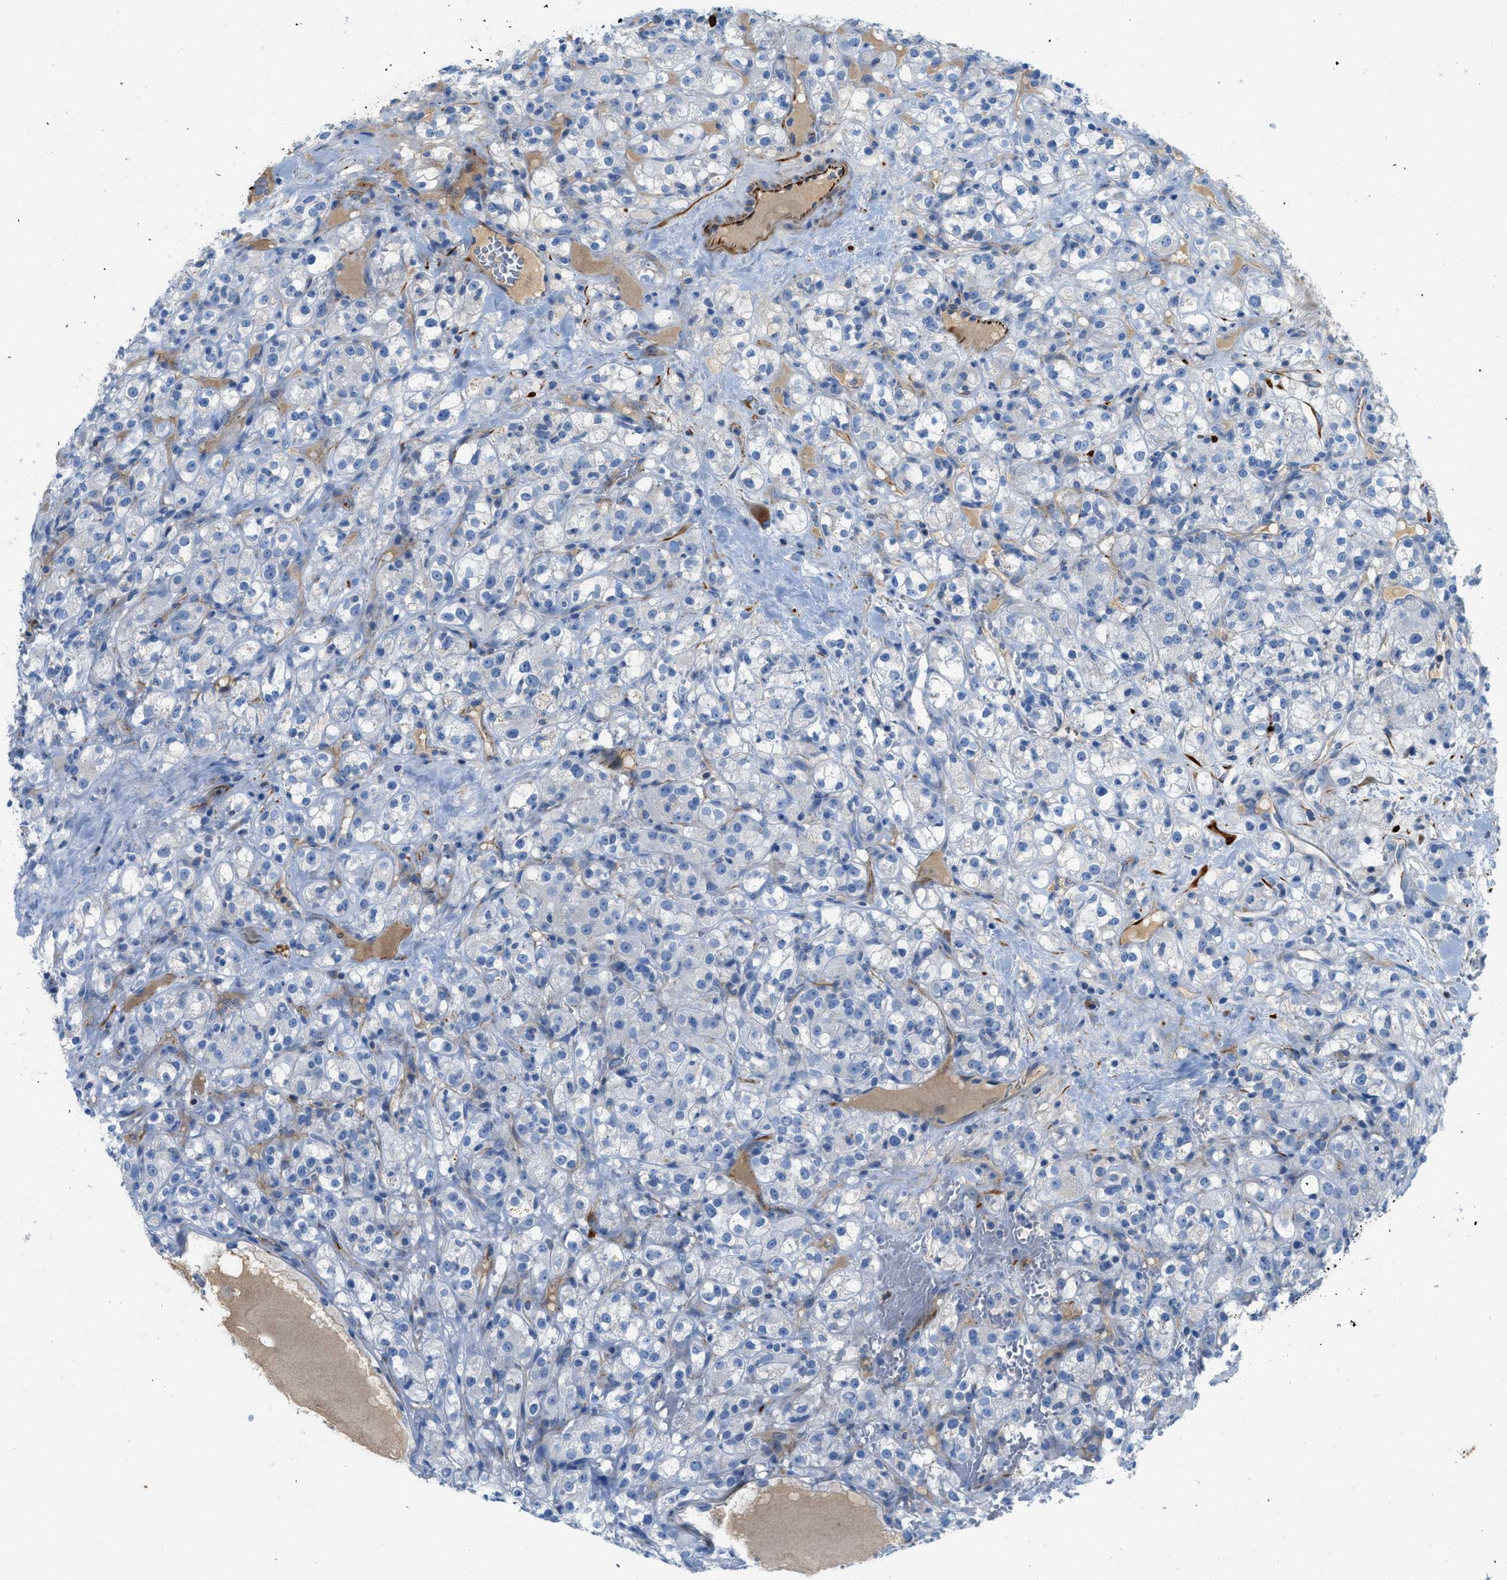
{"staining": {"intensity": "negative", "quantity": "none", "location": "none"}, "tissue": "renal cancer", "cell_type": "Tumor cells", "image_type": "cancer", "snomed": [{"axis": "morphology", "description": "Normal tissue, NOS"}, {"axis": "morphology", "description": "Adenocarcinoma, NOS"}, {"axis": "topography", "description": "Kidney"}], "caption": "Immunohistochemical staining of human renal adenocarcinoma demonstrates no significant staining in tumor cells.", "gene": "XCR1", "patient": {"sex": "male", "age": 61}}